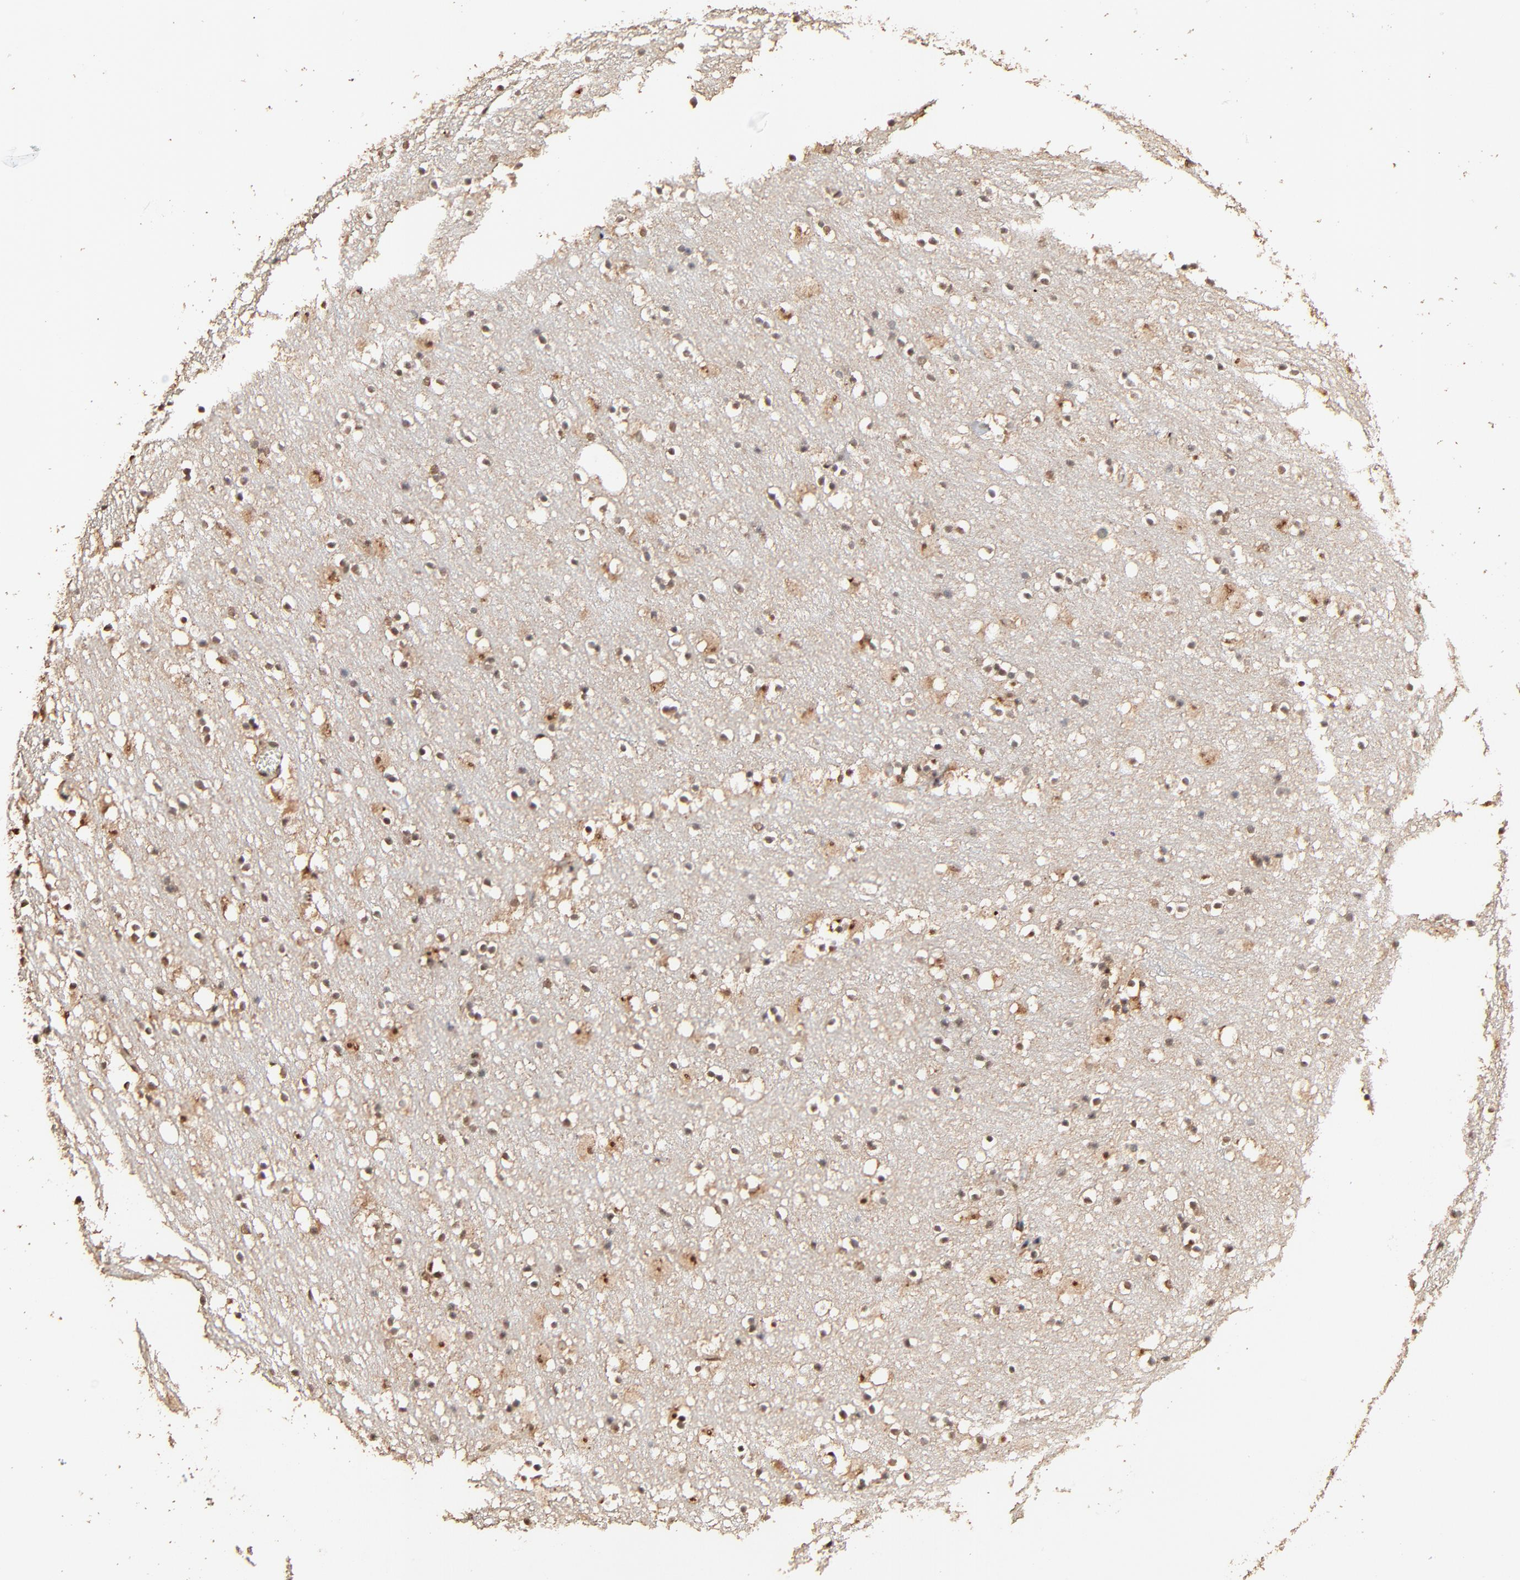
{"staining": {"intensity": "weak", "quantity": "25%-75%", "location": "nuclear"}, "tissue": "caudate", "cell_type": "Glial cells", "image_type": "normal", "snomed": [{"axis": "morphology", "description": "Normal tissue, NOS"}, {"axis": "topography", "description": "Lateral ventricle wall"}], "caption": "IHC histopathology image of unremarkable caudate: caudate stained using immunohistochemistry (IHC) shows low levels of weak protein expression localized specifically in the nuclear of glial cells, appearing as a nuclear brown color.", "gene": "FAM227A", "patient": {"sex": "male", "age": 45}}